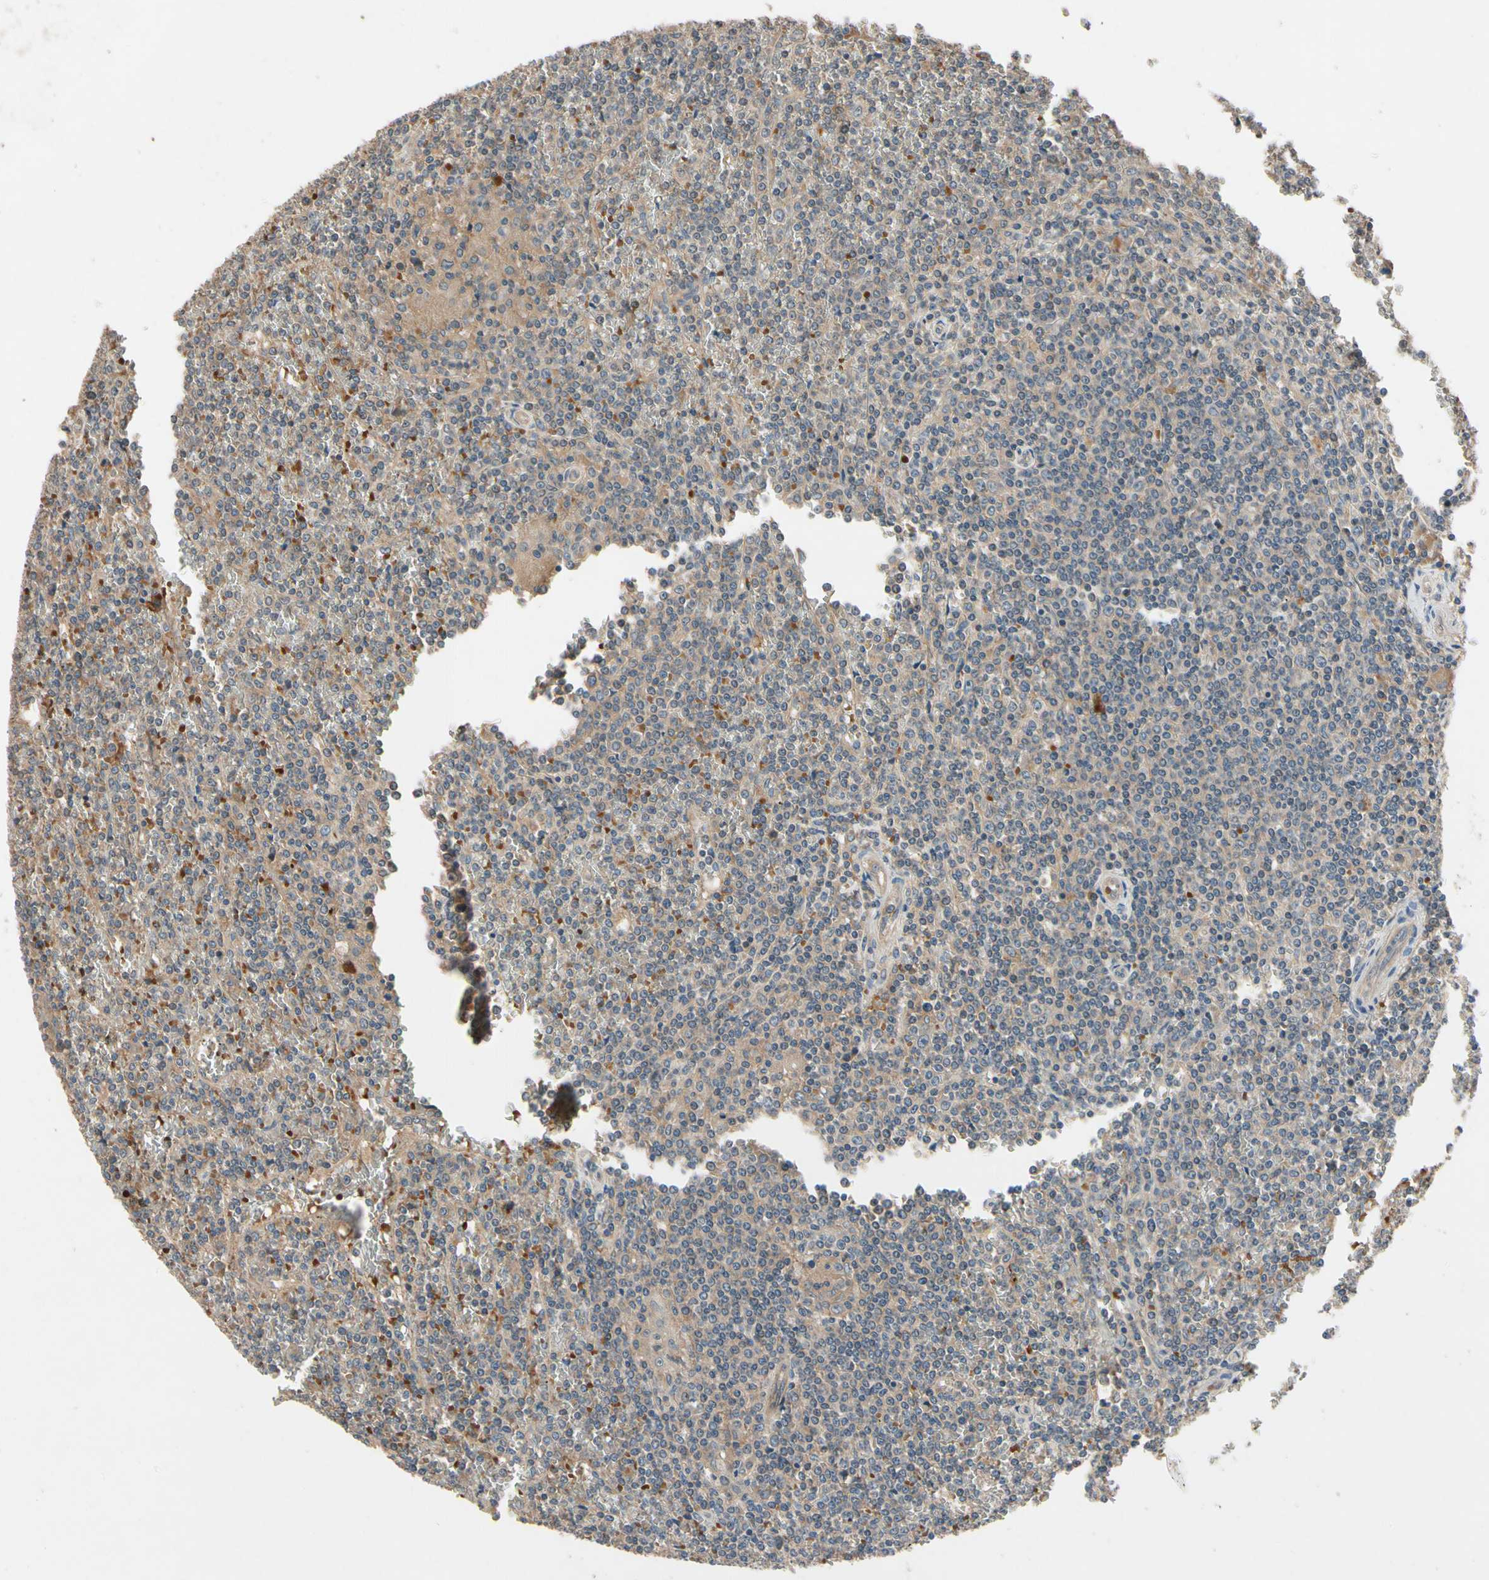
{"staining": {"intensity": "weak", "quantity": ">75%", "location": "cytoplasmic/membranous"}, "tissue": "lymphoma", "cell_type": "Tumor cells", "image_type": "cancer", "snomed": [{"axis": "morphology", "description": "Malignant lymphoma, non-Hodgkin's type, Low grade"}, {"axis": "topography", "description": "Spleen"}], "caption": "Human low-grade malignant lymphoma, non-Hodgkin's type stained with a protein marker exhibits weak staining in tumor cells.", "gene": "IL1RL1", "patient": {"sex": "female", "age": 19}}